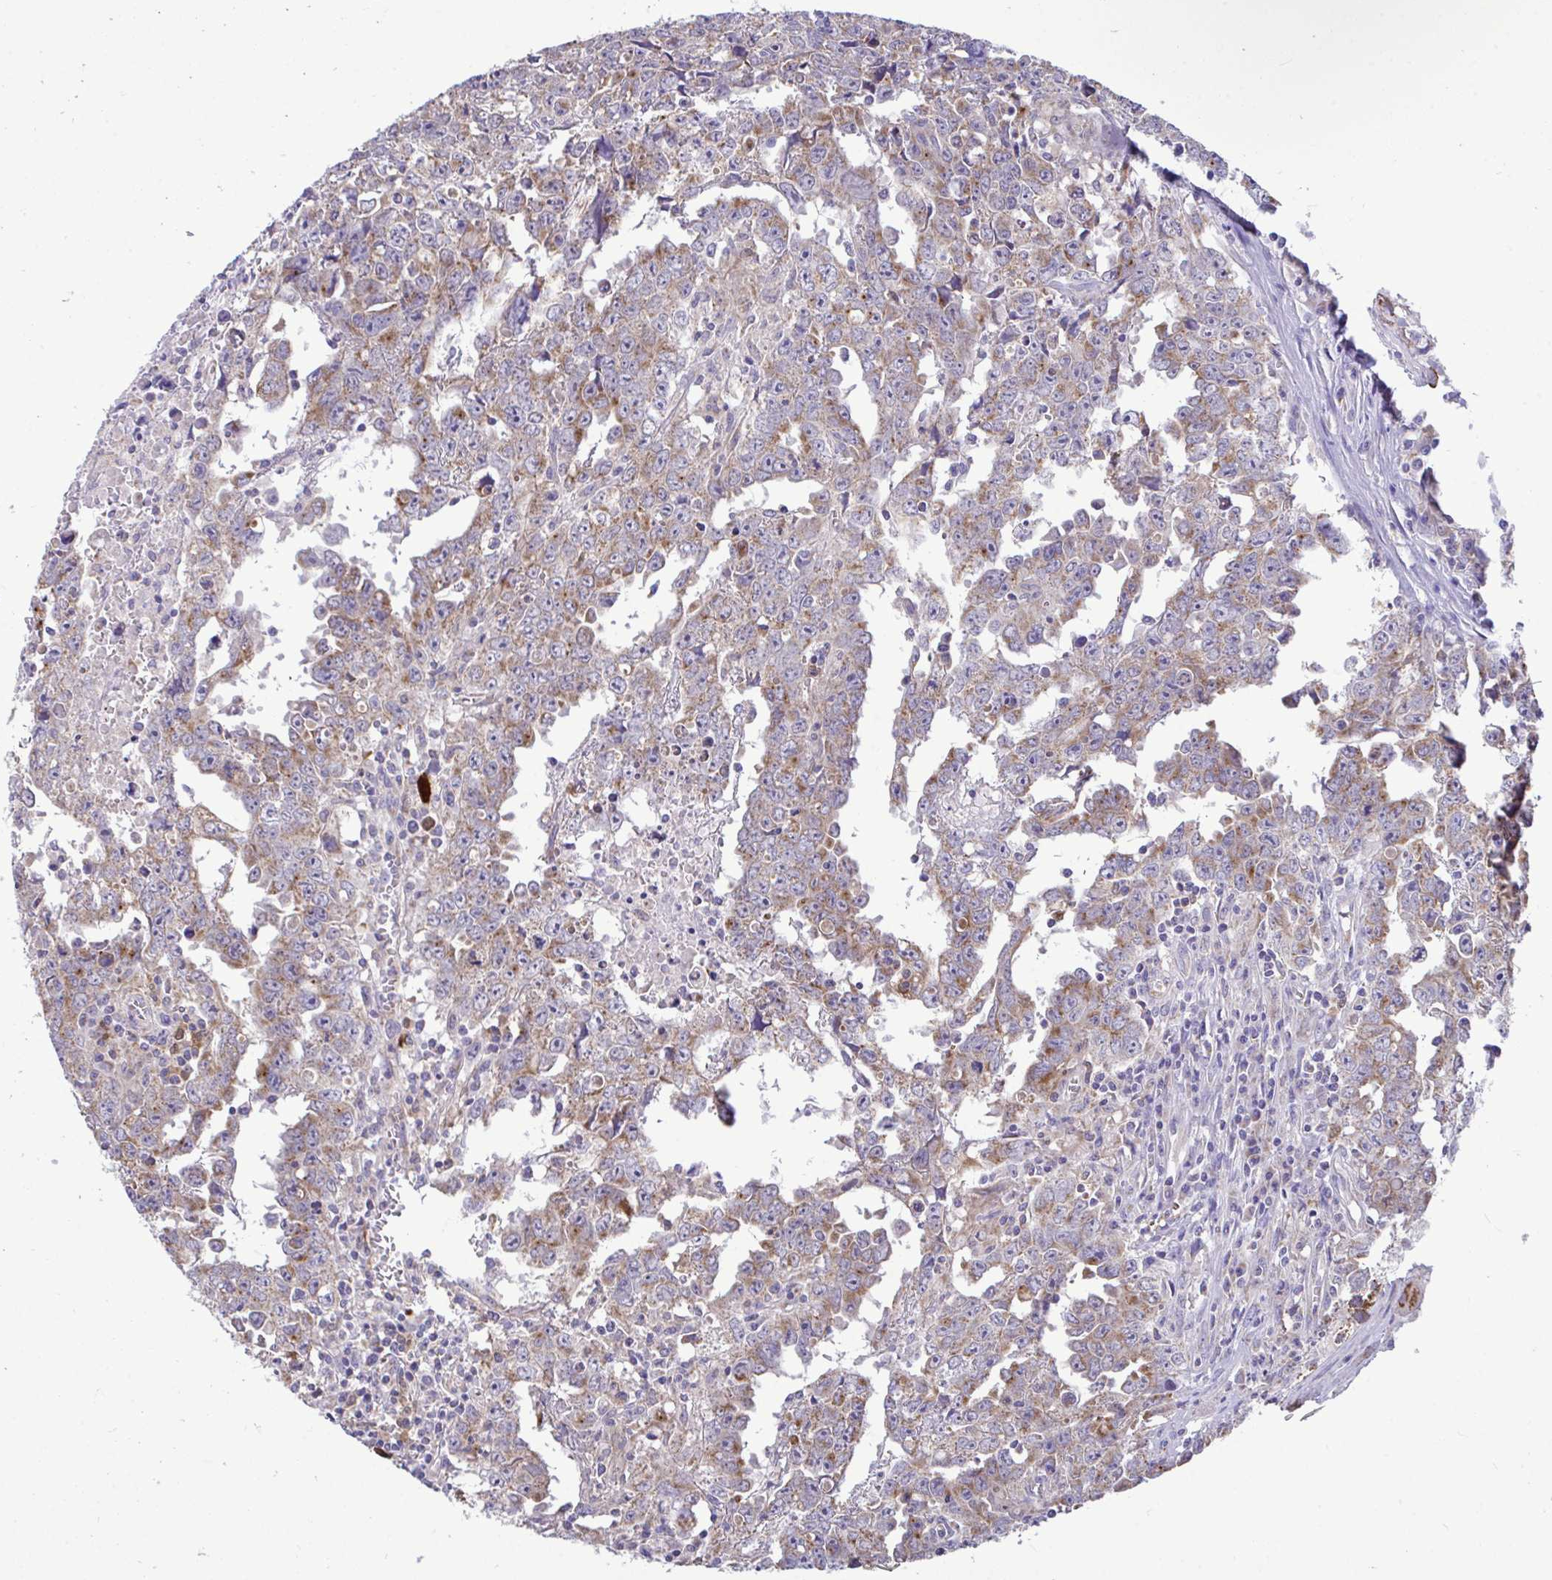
{"staining": {"intensity": "moderate", "quantity": ">75%", "location": "cytoplasmic/membranous"}, "tissue": "testis cancer", "cell_type": "Tumor cells", "image_type": "cancer", "snomed": [{"axis": "morphology", "description": "Carcinoma, Embryonal, NOS"}, {"axis": "topography", "description": "Testis"}], "caption": "This micrograph displays immunohistochemistry staining of testis embryonal carcinoma, with medium moderate cytoplasmic/membranous staining in about >75% of tumor cells.", "gene": "SARS2", "patient": {"sex": "male", "age": 22}}